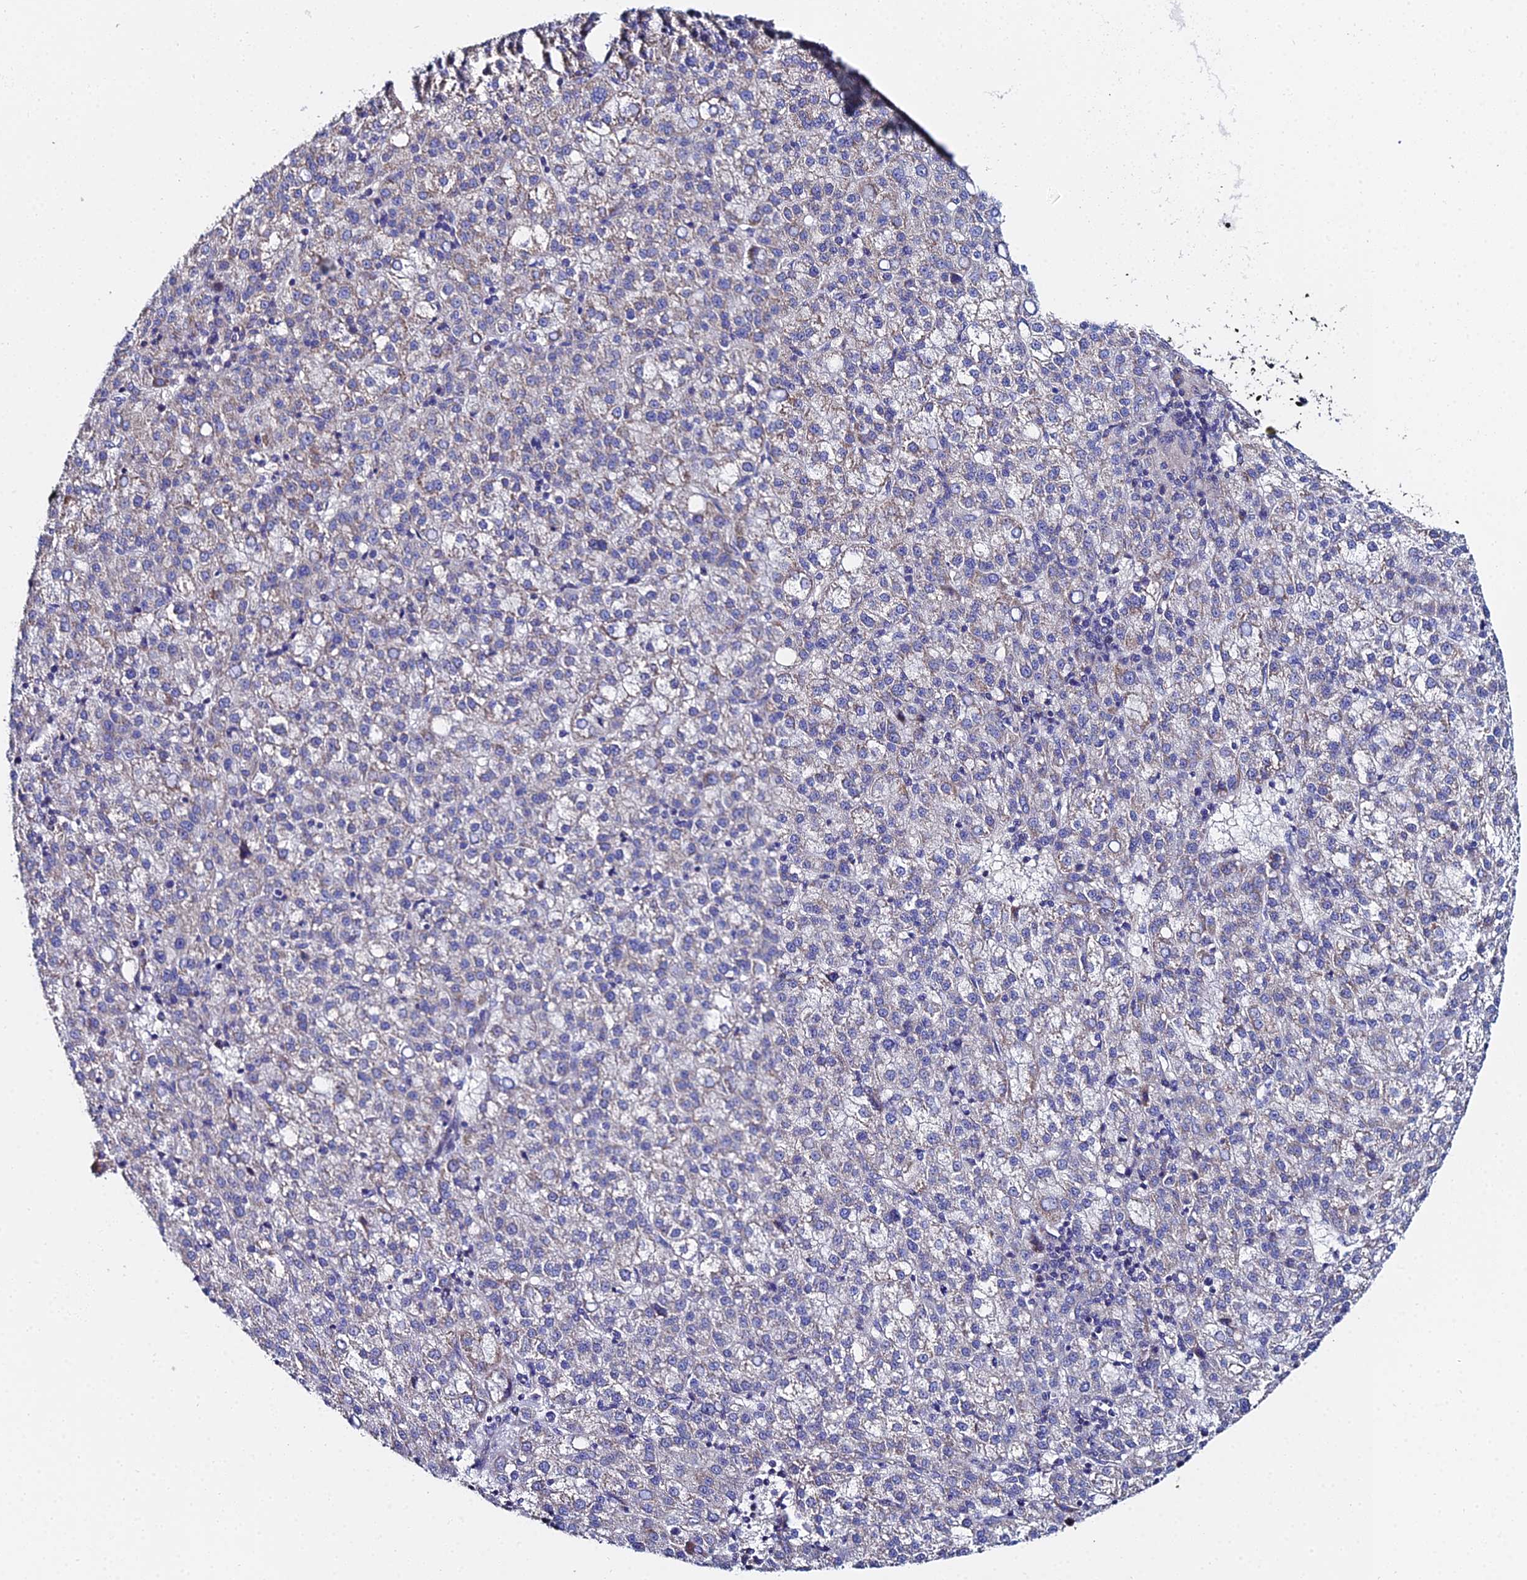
{"staining": {"intensity": "weak", "quantity": "<25%", "location": "cytoplasmic/membranous"}, "tissue": "liver cancer", "cell_type": "Tumor cells", "image_type": "cancer", "snomed": [{"axis": "morphology", "description": "Carcinoma, Hepatocellular, NOS"}, {"axis": "topography", "description": "Liver"}], "caption": "High magnification brightfield microscopy of liver cancer (hepatocellular carcinoma) stained with DAB (brown) and counterstained with hematoxylin (blue): tumor cells show no significant expression.", "gene": "UBE2L3", "patient": {"sex": "female", "age": 58}}